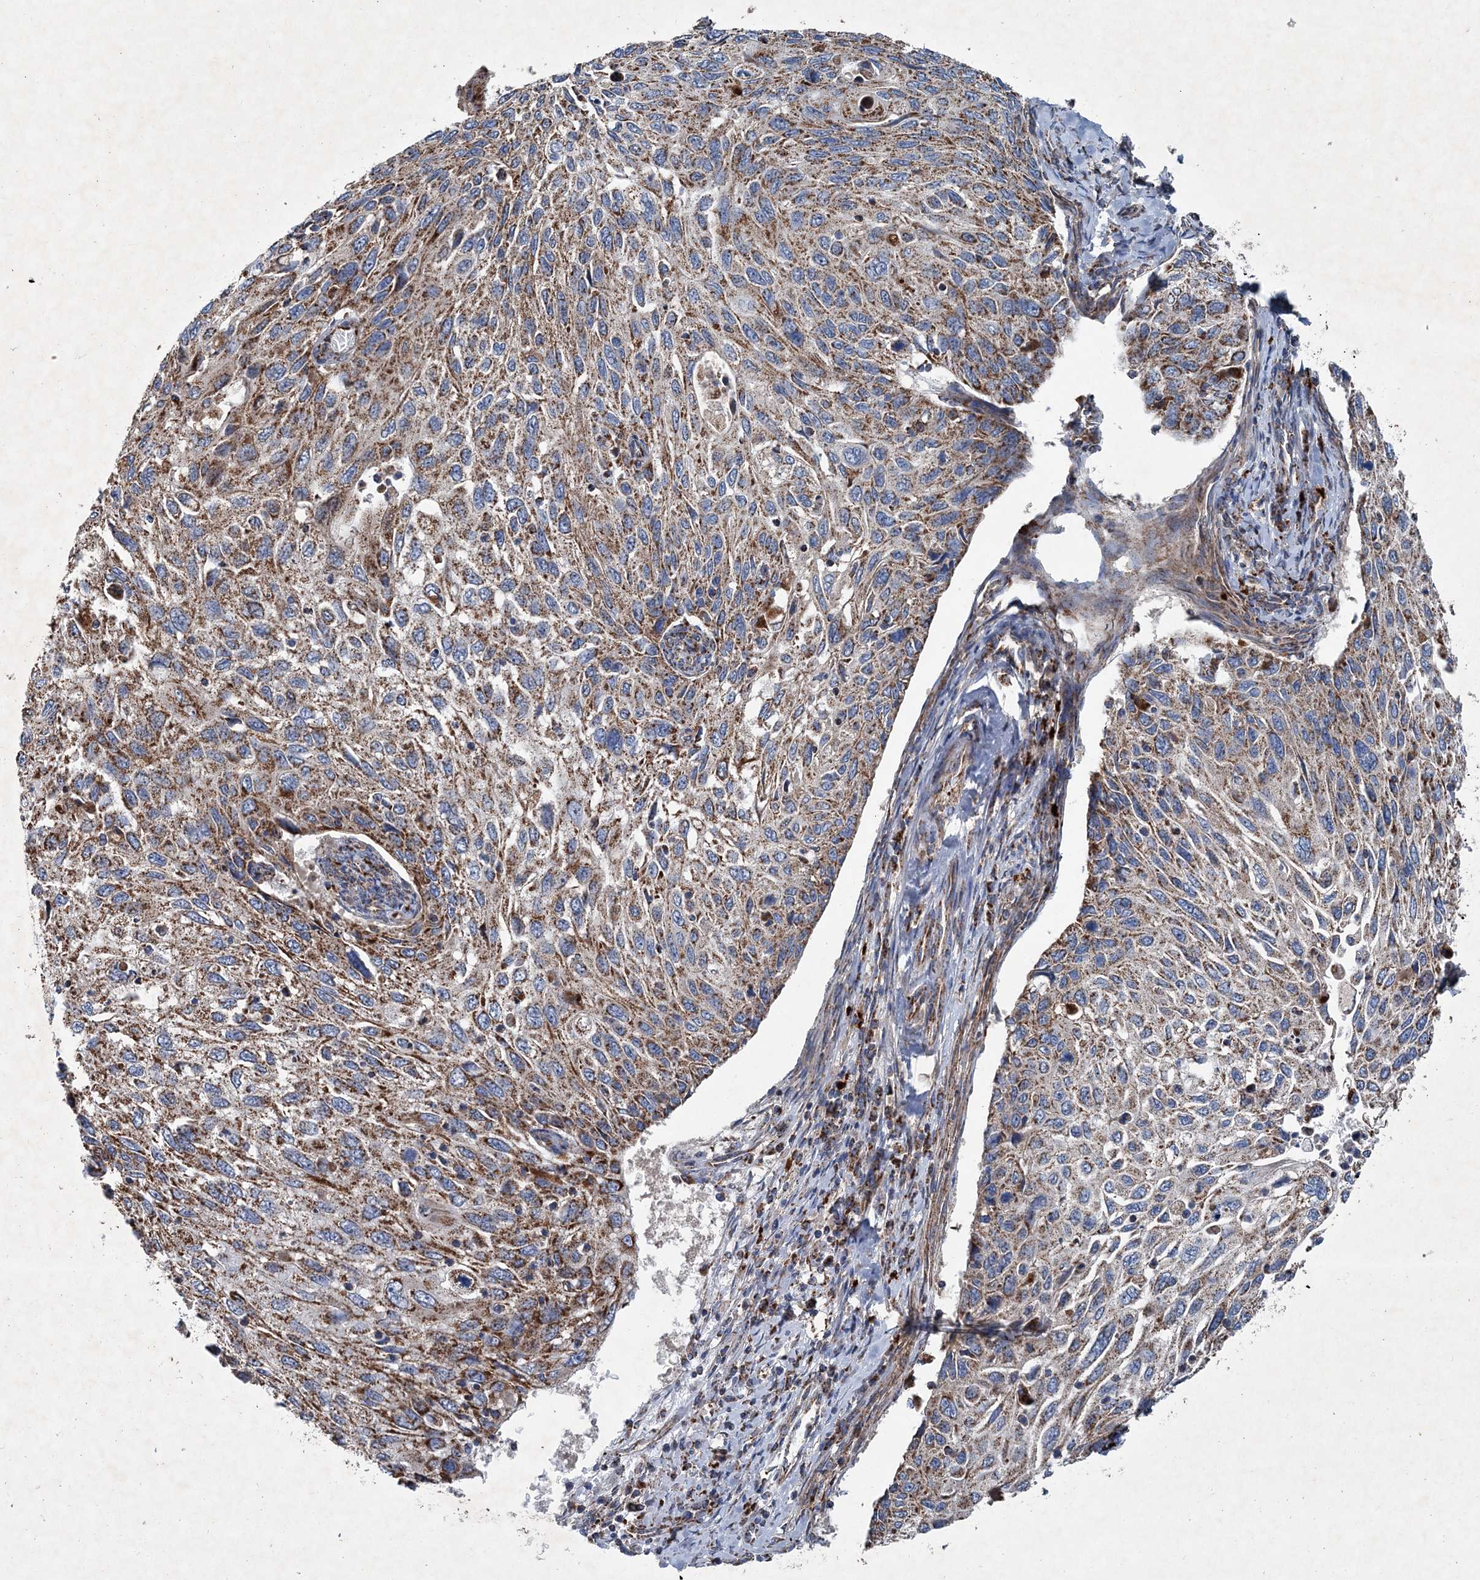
{"staining": {"intensity": "moderate", "quantity": ">75%", "location": "cytoplasmic/membranous"}, "tissue": "cervical cancer", "cell_type": "Tumor cells", "image_type": "cancer", "snomed": [{"axis": "morphology", "description": "Squamous cell carcinoma, NOS"}, {"axis": "topography", "description": "Cervix"}], "caption": "IHC image of cervical squamous cell carcinoma stained for a protein (brown), which displays medium levels of moderate cytoplasmic/membranous staining in approximately >75% of tumor cells.", "gene": "SPAG16", "patient": {"sex": "female", "age": 70}}